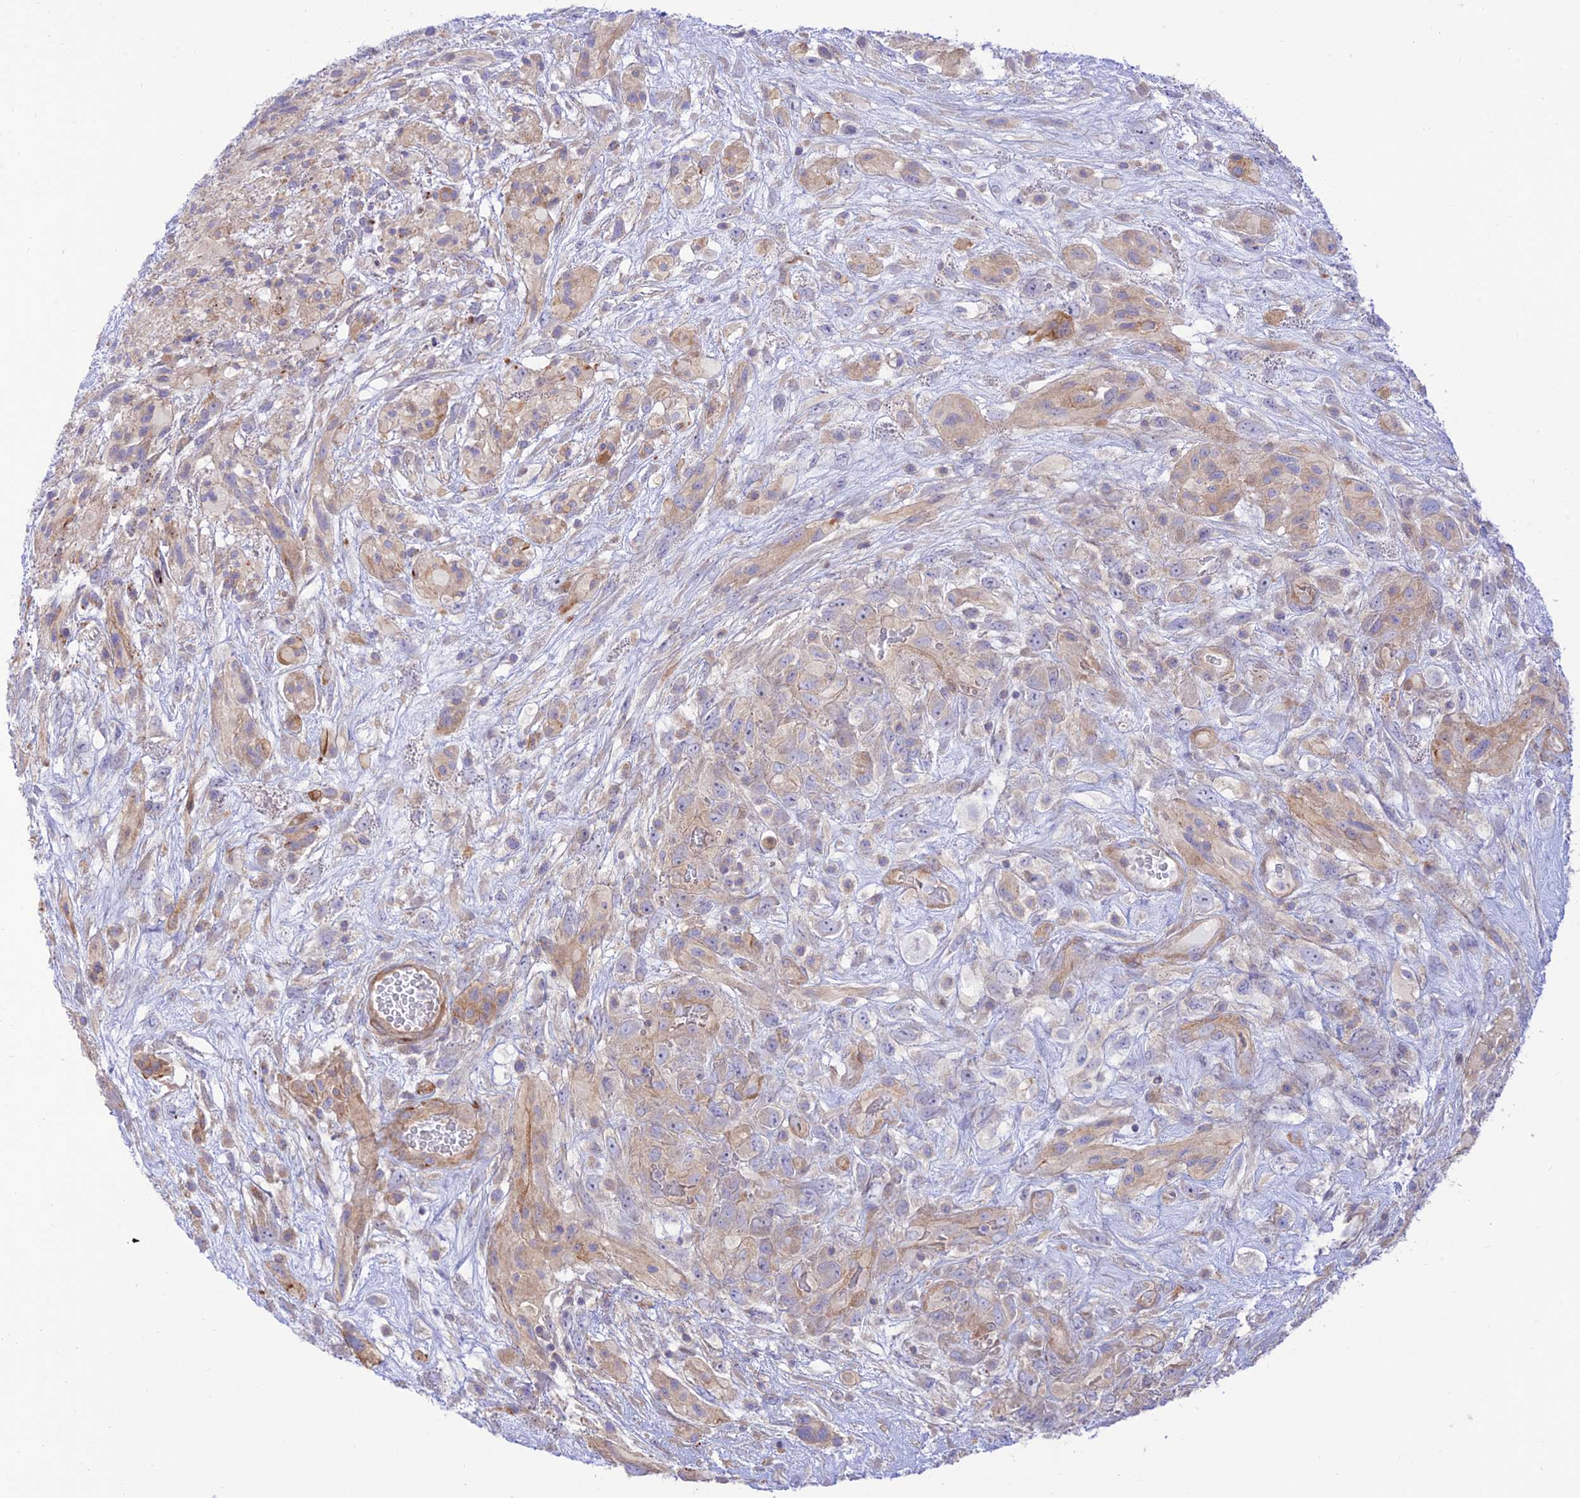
{"staining": {"intensity": "negative", "quantity": "none", "location": "none"}, "tissue": "glioma", "cell_type": "Tumor cells", "image_type": "cancer", "snomed": [{"axis": "morphology", "description": "Glioma, malignant, High grade"}, {"axis": "topography", "description": "Brain"}], "caption": "A histopathology image of human high-grade glioma (malignant) is negative for staining in tumor cells.", "gene": "KCNAB1", "patient": {"sex": "male", "age": 61}}